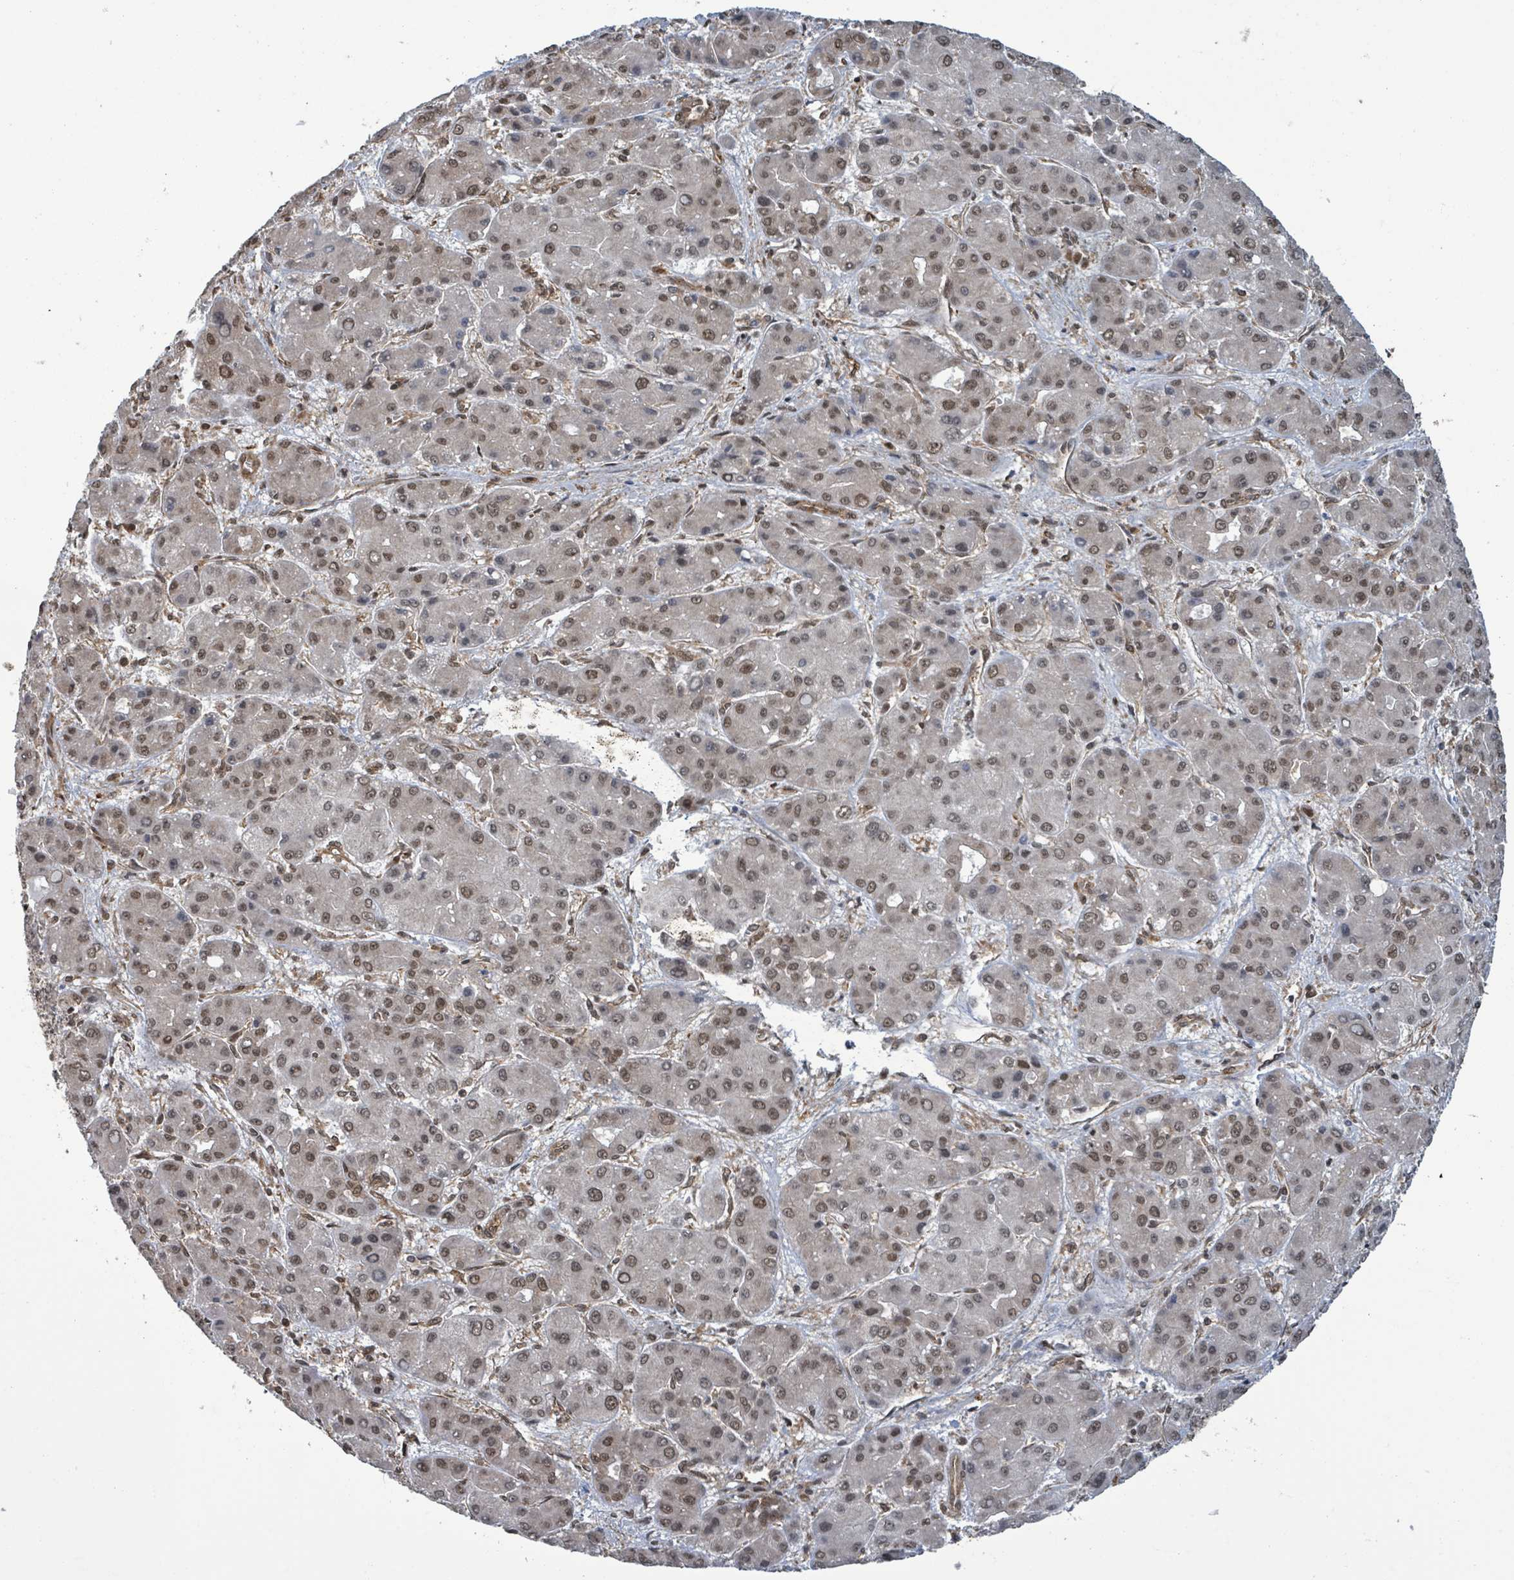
{"staining": {"intensity": "moderate", "quantity": ">75%", "location": "nuclear"}, "tissue": "liver cancer", "cell_type": "Tumor cells", "image_type": "cancer", "snomed": [{"axis": "morphology", "description": "Carcinoma, Hepatocellular, NOS"}, {"axis": "topography", "description": "Liver"}], "caption": "The image exhibits staining of liver hepatocellular carcinoma, revealing moderate nuclear protein staining (brown color) within tumor cells.", "gene": "KLC1", "patient": {"sex": "male", "age": 55}}